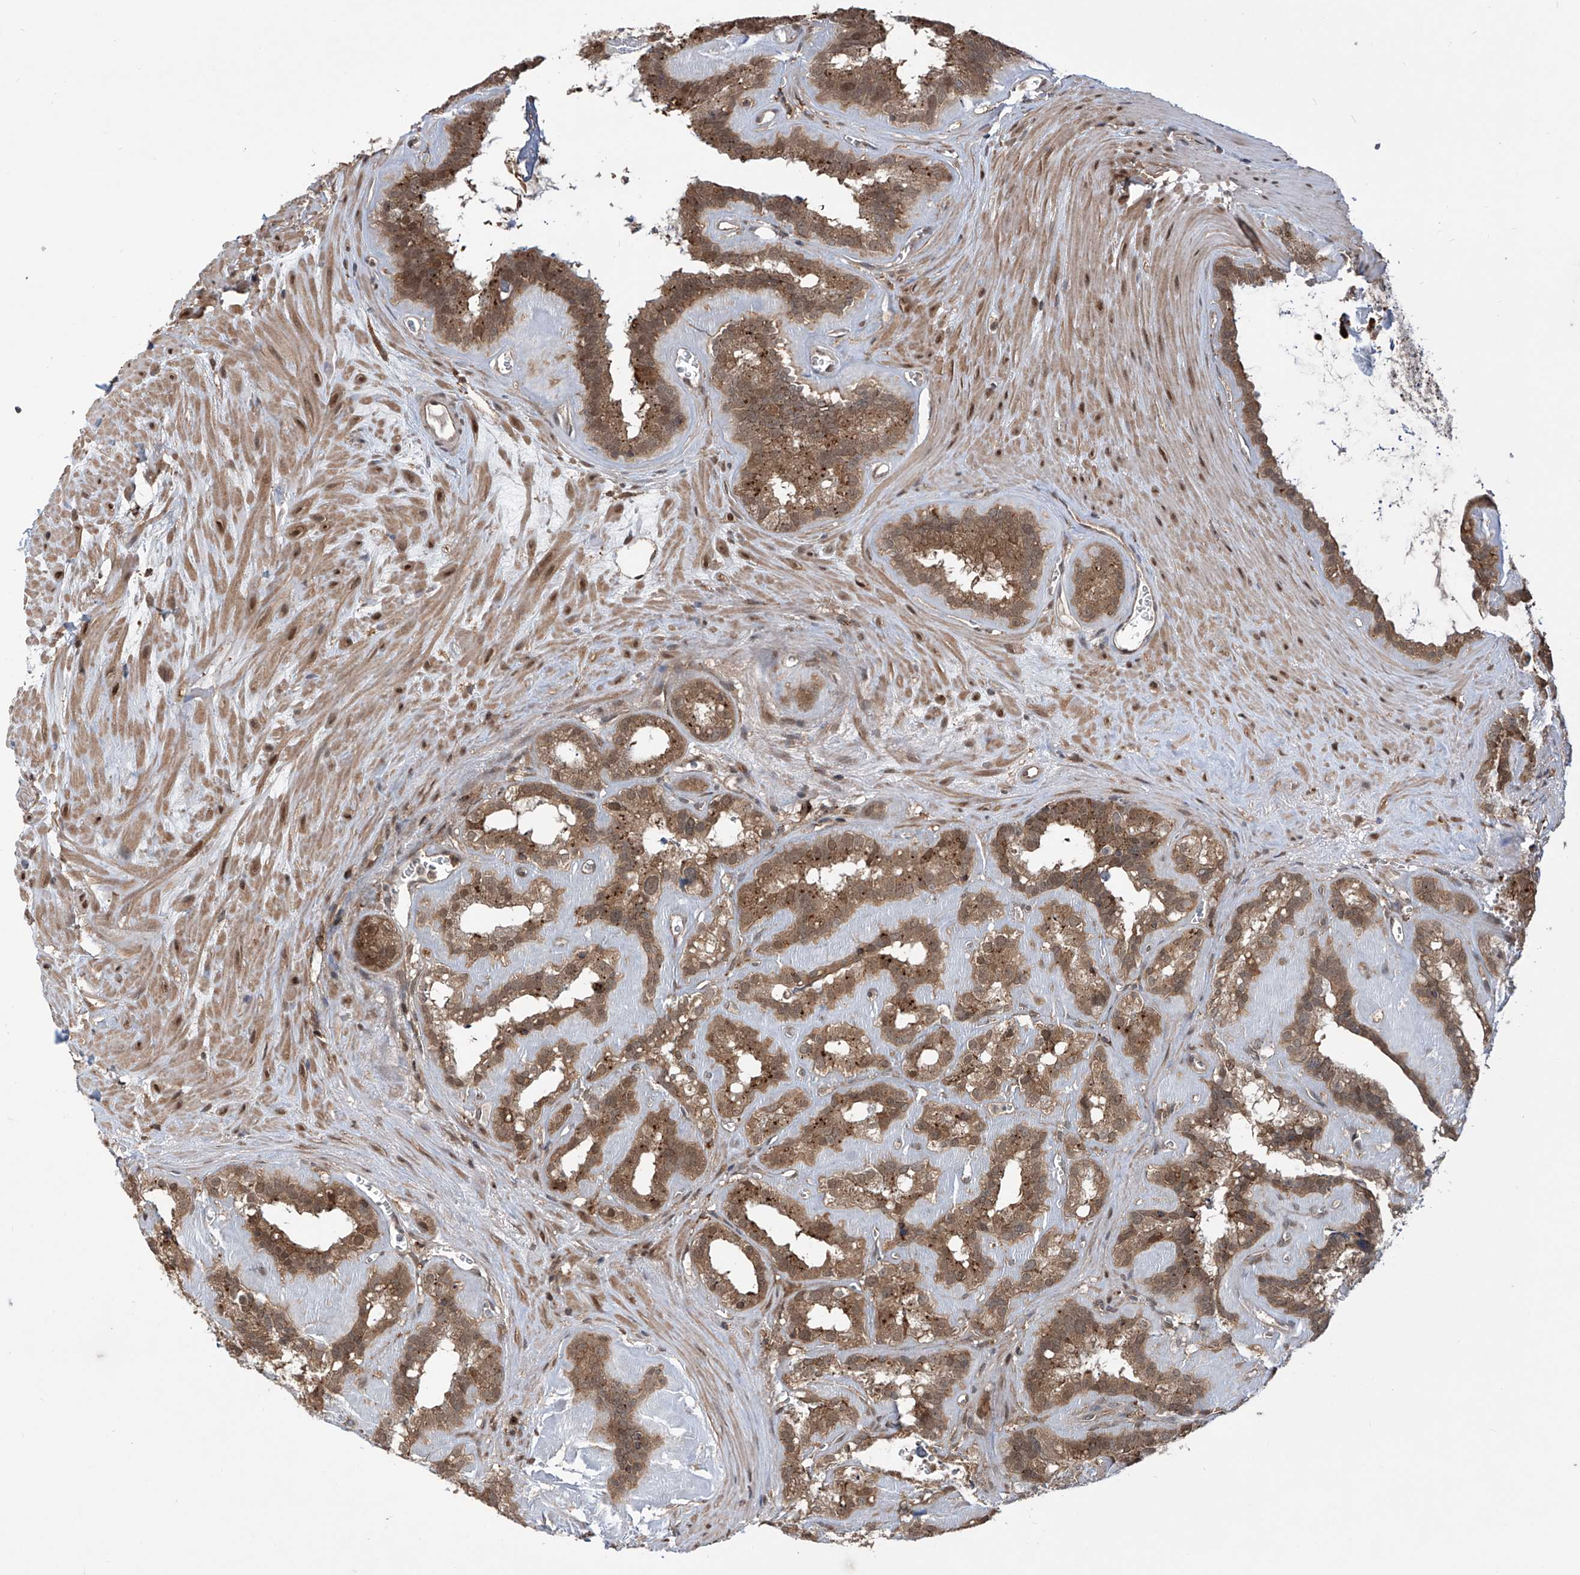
{"staining": {"intensity": "moderate", "quantity": ">75%", "location": "cytoplasmic/membranous"}, "tissue": "seminal vesicle", "cell_type": "Glandular cells", "image_type": "normal", "snomed": [{"axis": "morphology", "description": "Normal tissue, NOS"}, {"axis": "topography", "description": "Prostate"}, {"axis": "topography", "description": "Seminal veicle"}], "caption": "Protein expression analysis of normal human seminal vesicle reveals moderate cytoplasmic/membranous expression in about >75% of glandular cells. (brown staining indicates protein expression, while blue staining denotes nuclei).", "gene": "HOXC8", "patient": {"sex": "male", "age": 59}}